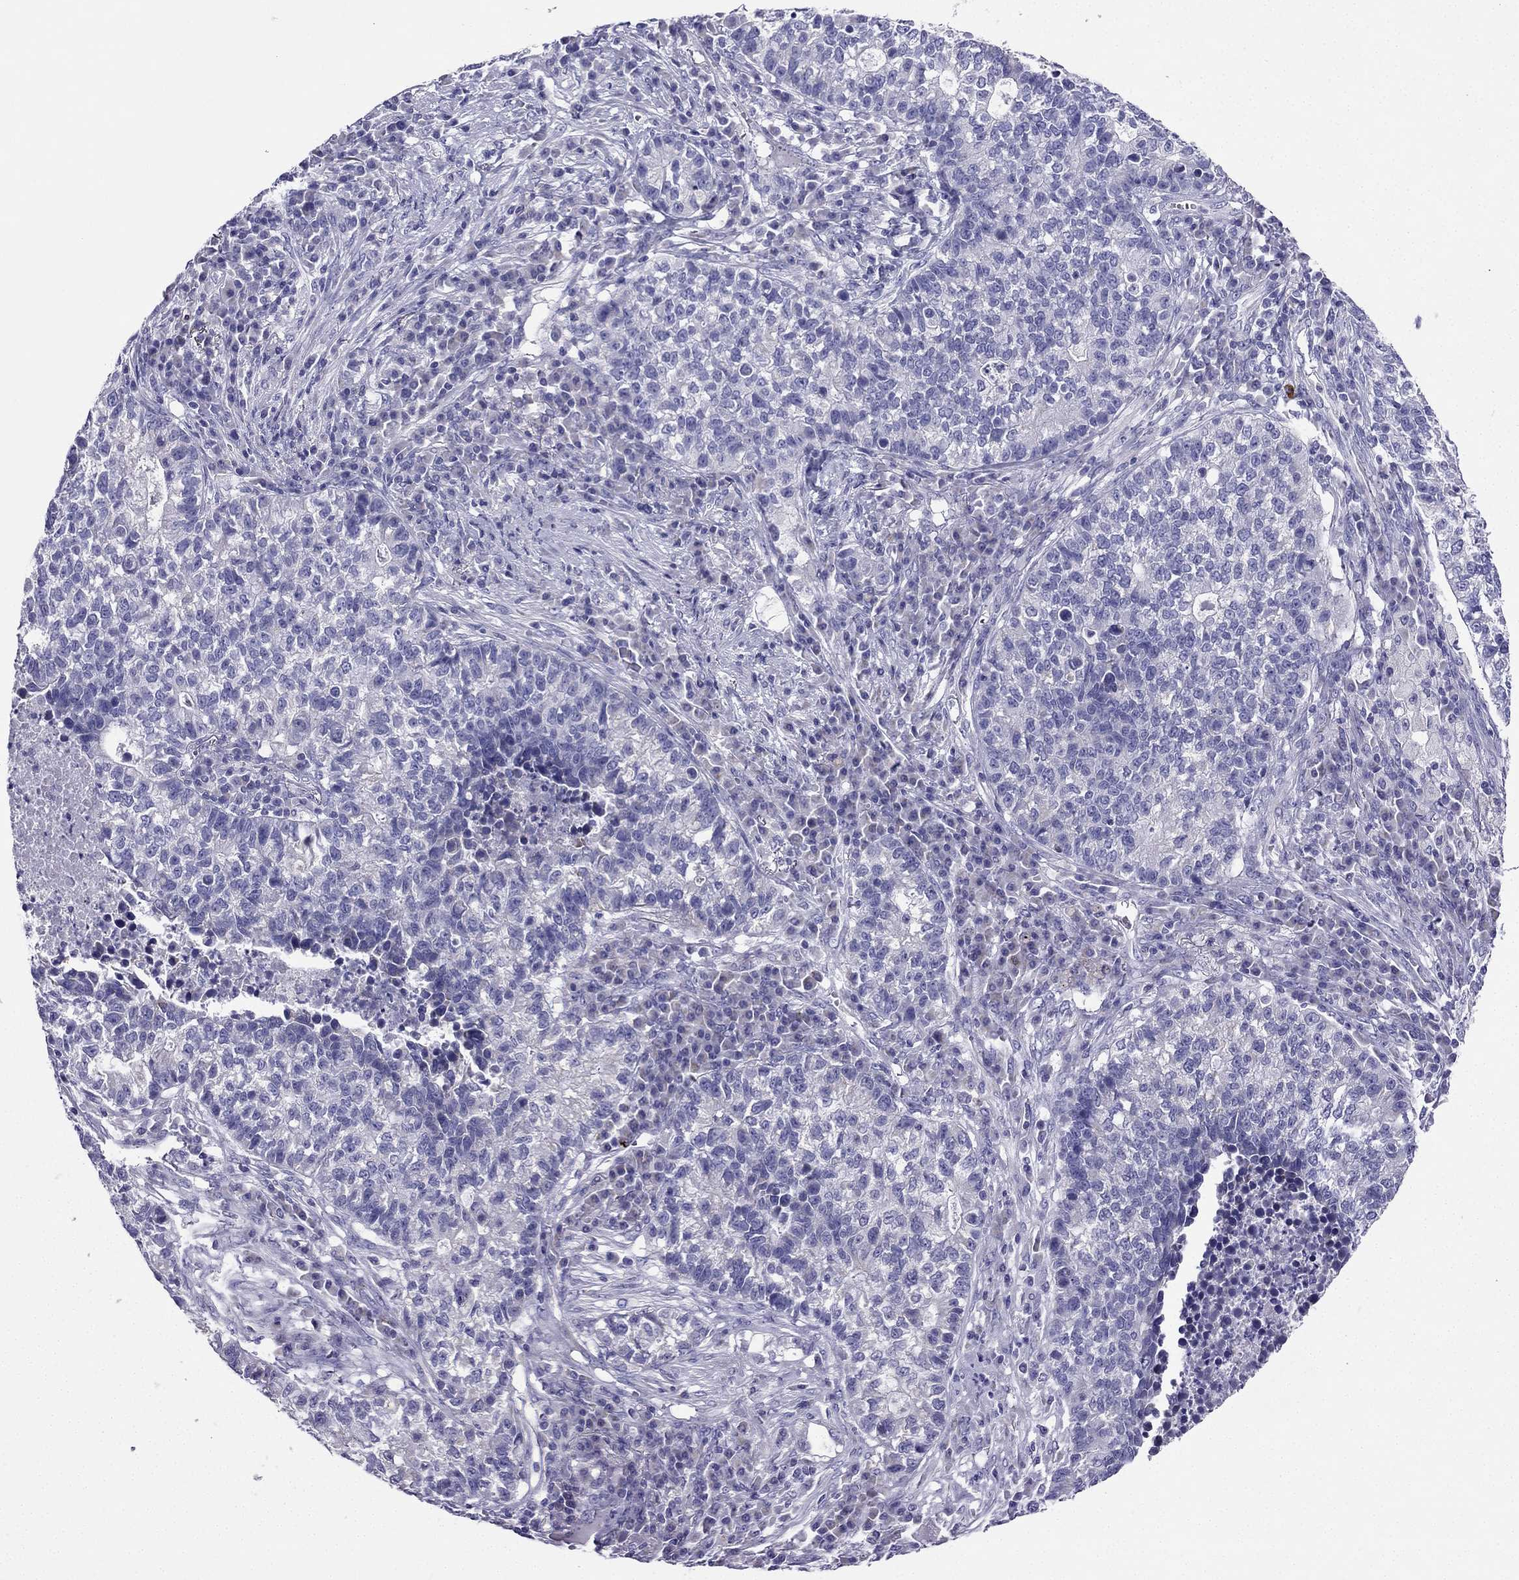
{"staining": {"intensity": "negative", "quantity": "none", "location": "none"}, "tissue": "lung cancer", "cell_type": "Tumor cells", "image_type": "cancer", "snomed": [{"axis": "morphology", "description": "Adenocarcinoma, NOS"}, {"axis": "topography", "description": "Lung"}], "caption": "The histopathology image demonstrates no significant expression in tumor cells of lung cancer (adenocarcinoma).", "gene": "KIF5A", "patient": {"sex": "male", "age": 57}}